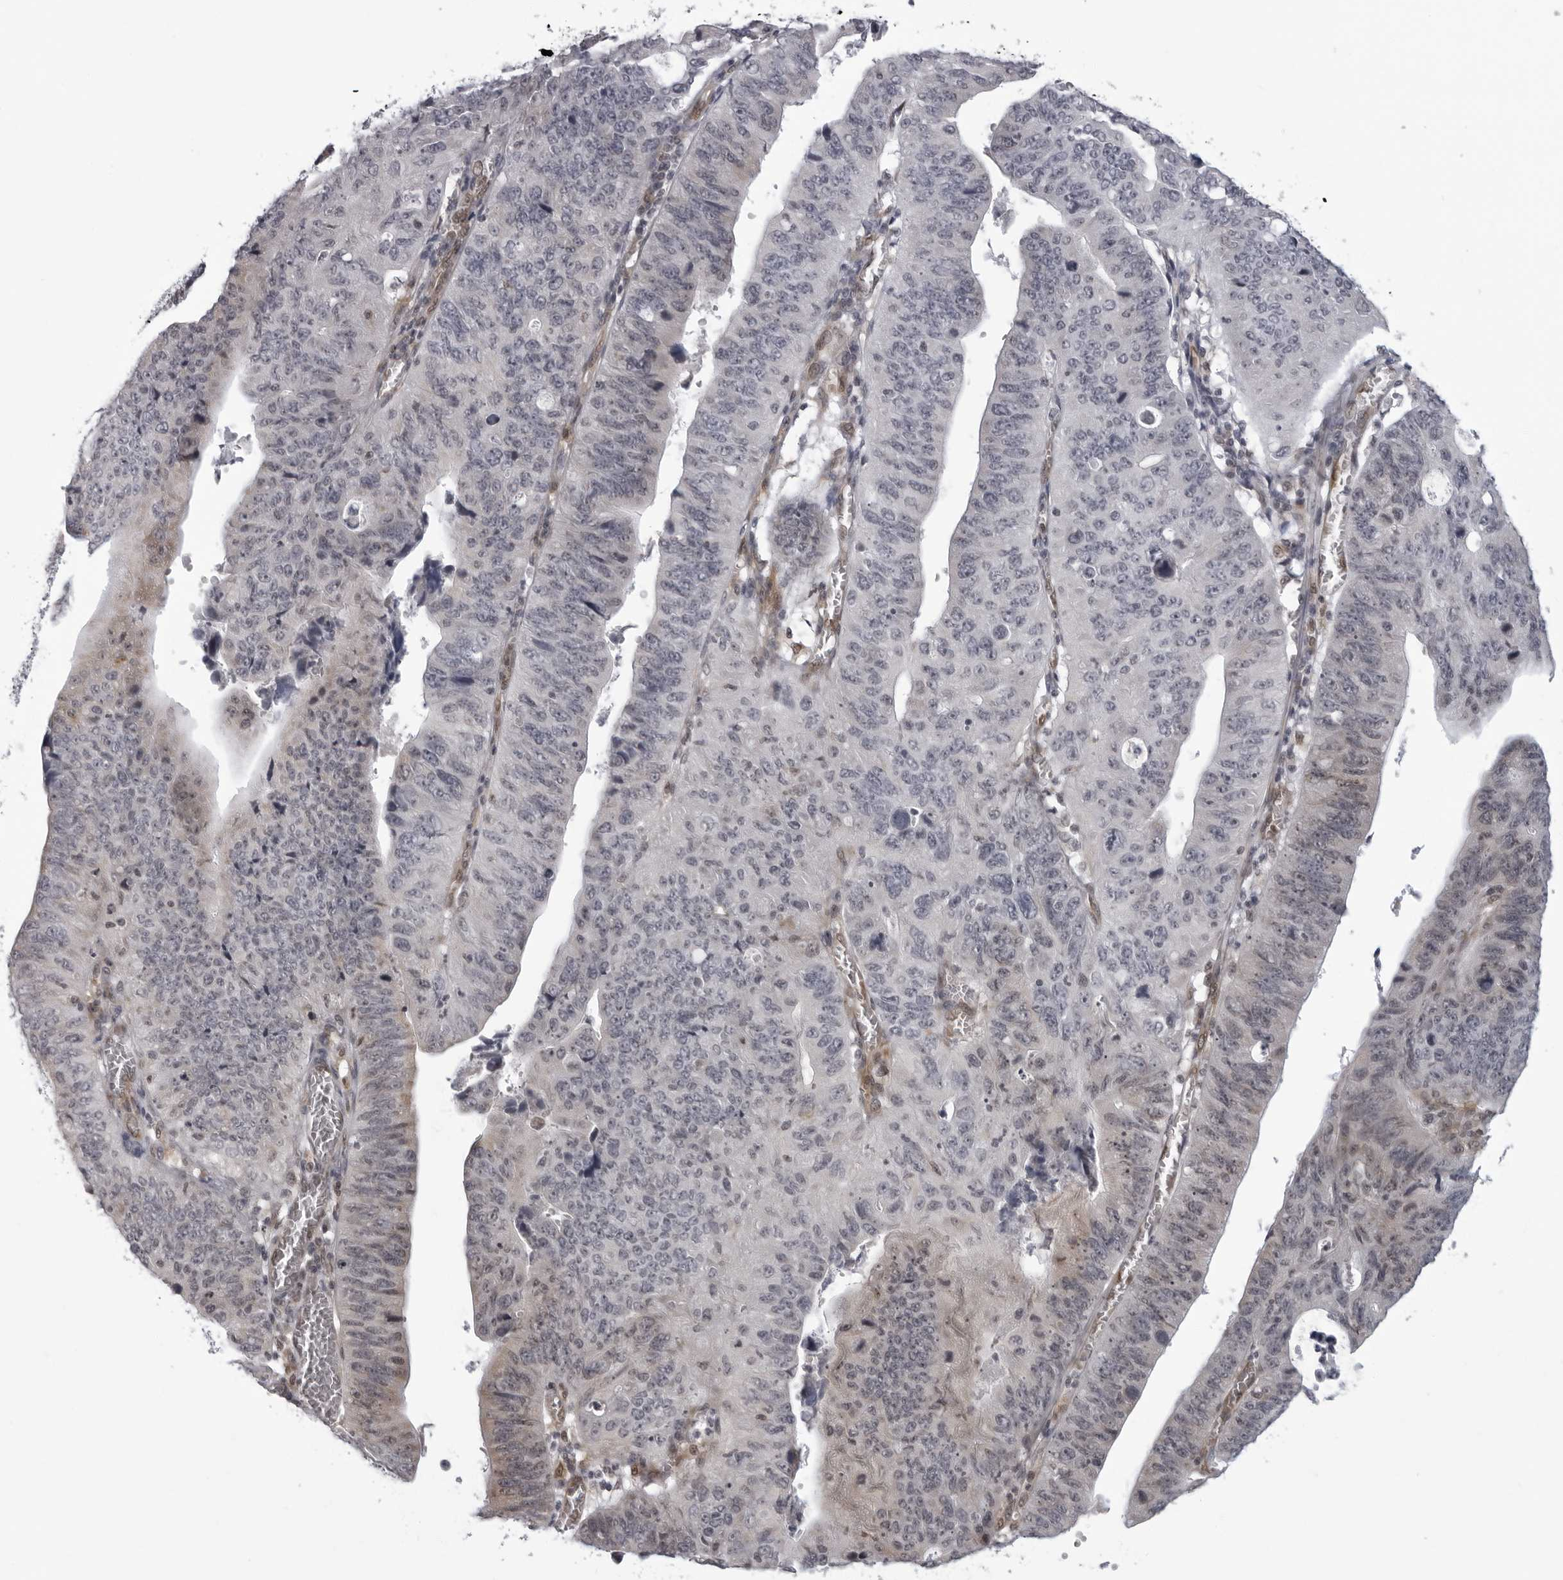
{"staining": {"intensity": "negative", "quantity": "none", "location": "none"}, "tissue": "stomach cancer", "cell_type": "Tumor cells", "image_type": "cancer", "snomed": [{"axis": "morphology", "description": "Adenocarcinoma, NOS"}, {"axis": "topography", "description": "Stomach"}], "caption": "This is an immunohistochemistry photomicrograph of human adenocarcinoma (stomach). There is no staining in tumor cells.", "gene": "MAPK12", "patient": {"sex": "male", "age": 59}}